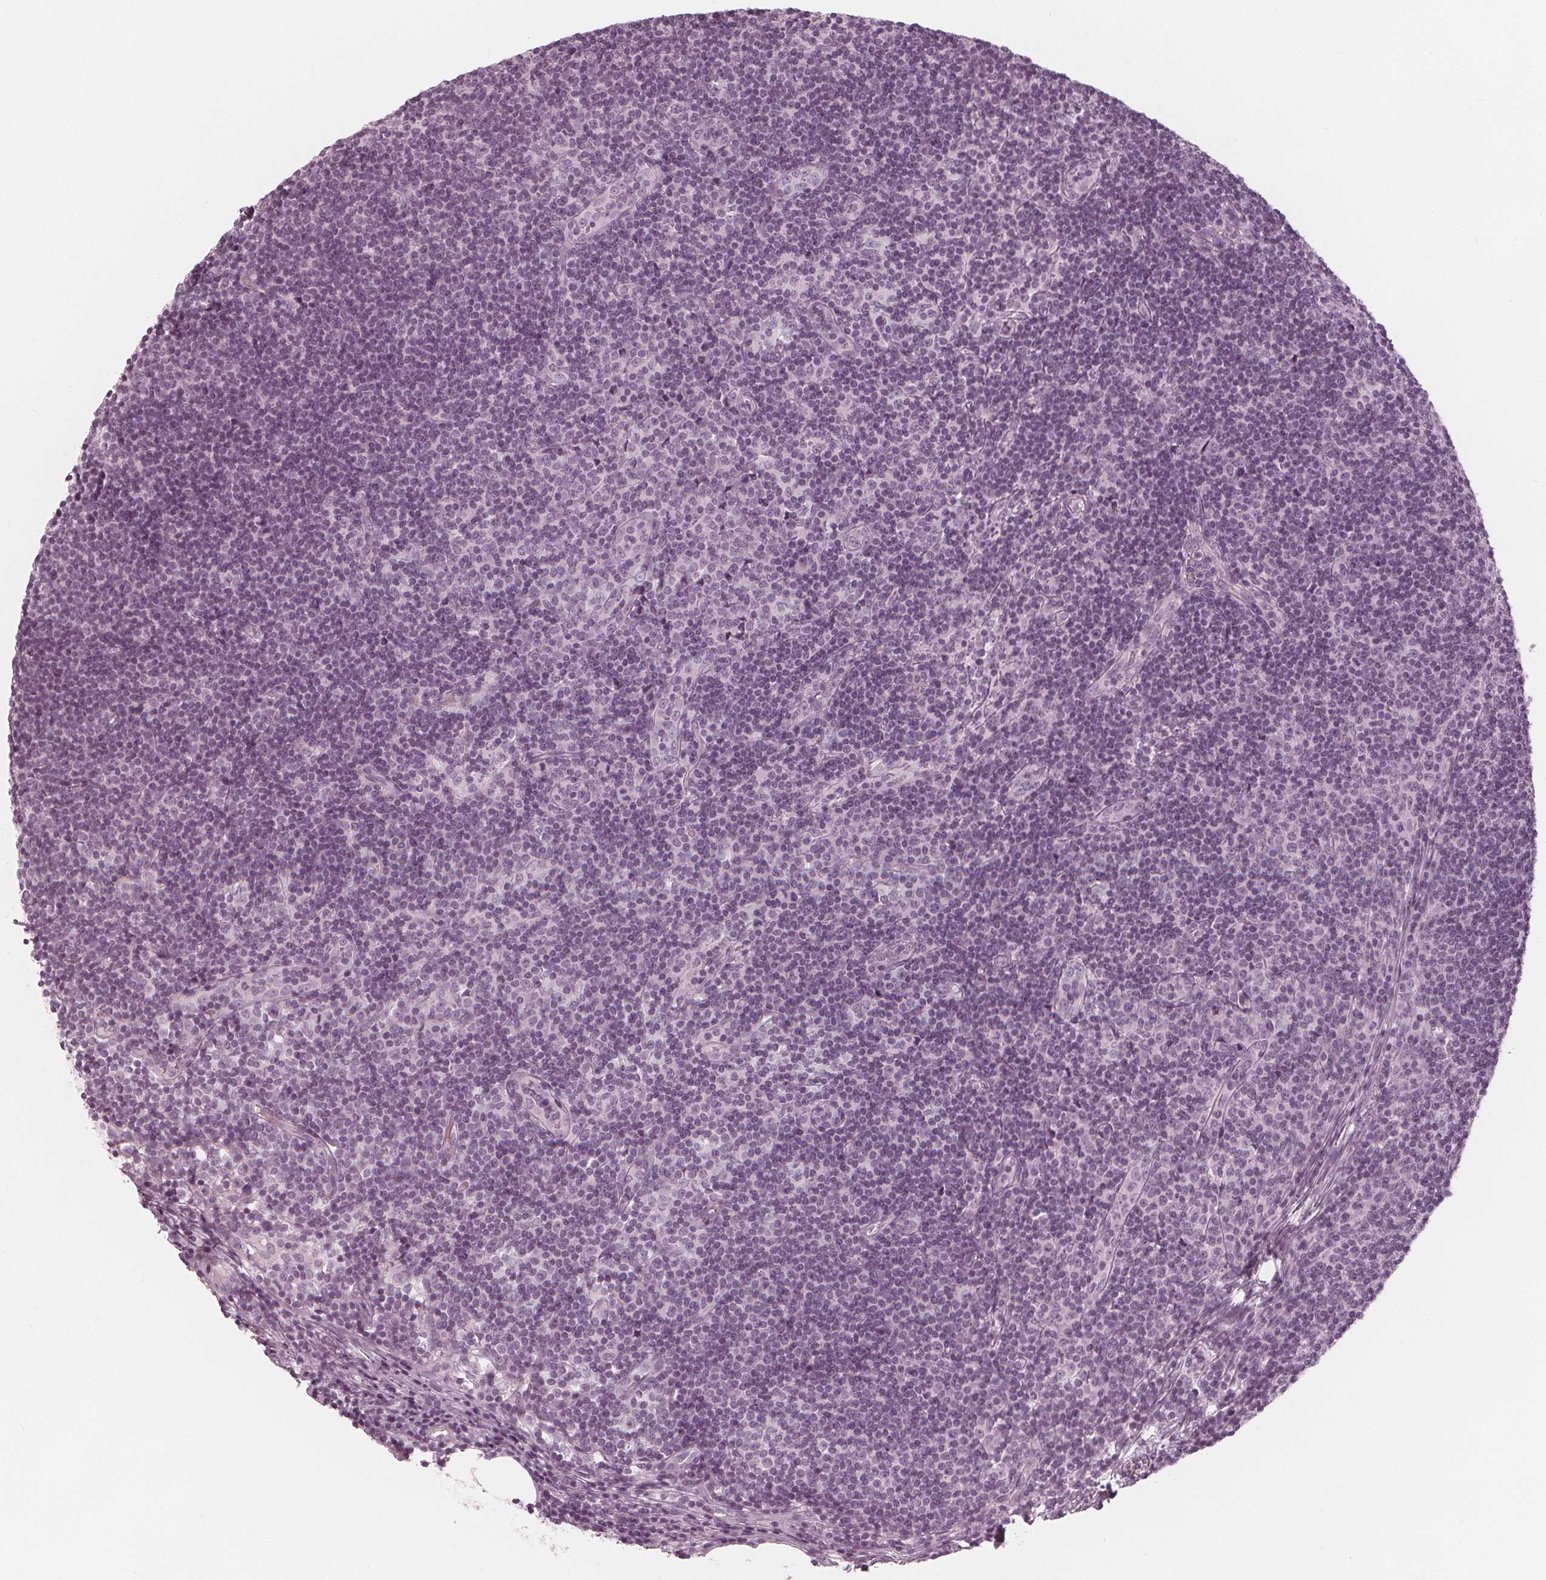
{"staining": {"intensity": "negative", "quantity": "none", "location": "none"}, "tissue": "lymph node", "cell_type": "Germinal center cells", "image_type": "normal", "snomed": [{"axis": "morphology", "description": "Normal tissue, NOS"}, {"axis": "topography", "description": "Lymph node"}], "caption": "Human lymph node stained for a protein using immunohistochemistry (IHC) reveals no staining in germinal center cells.", "gene": "PAEP", "patient": {"sex": "female", "age": 41}}